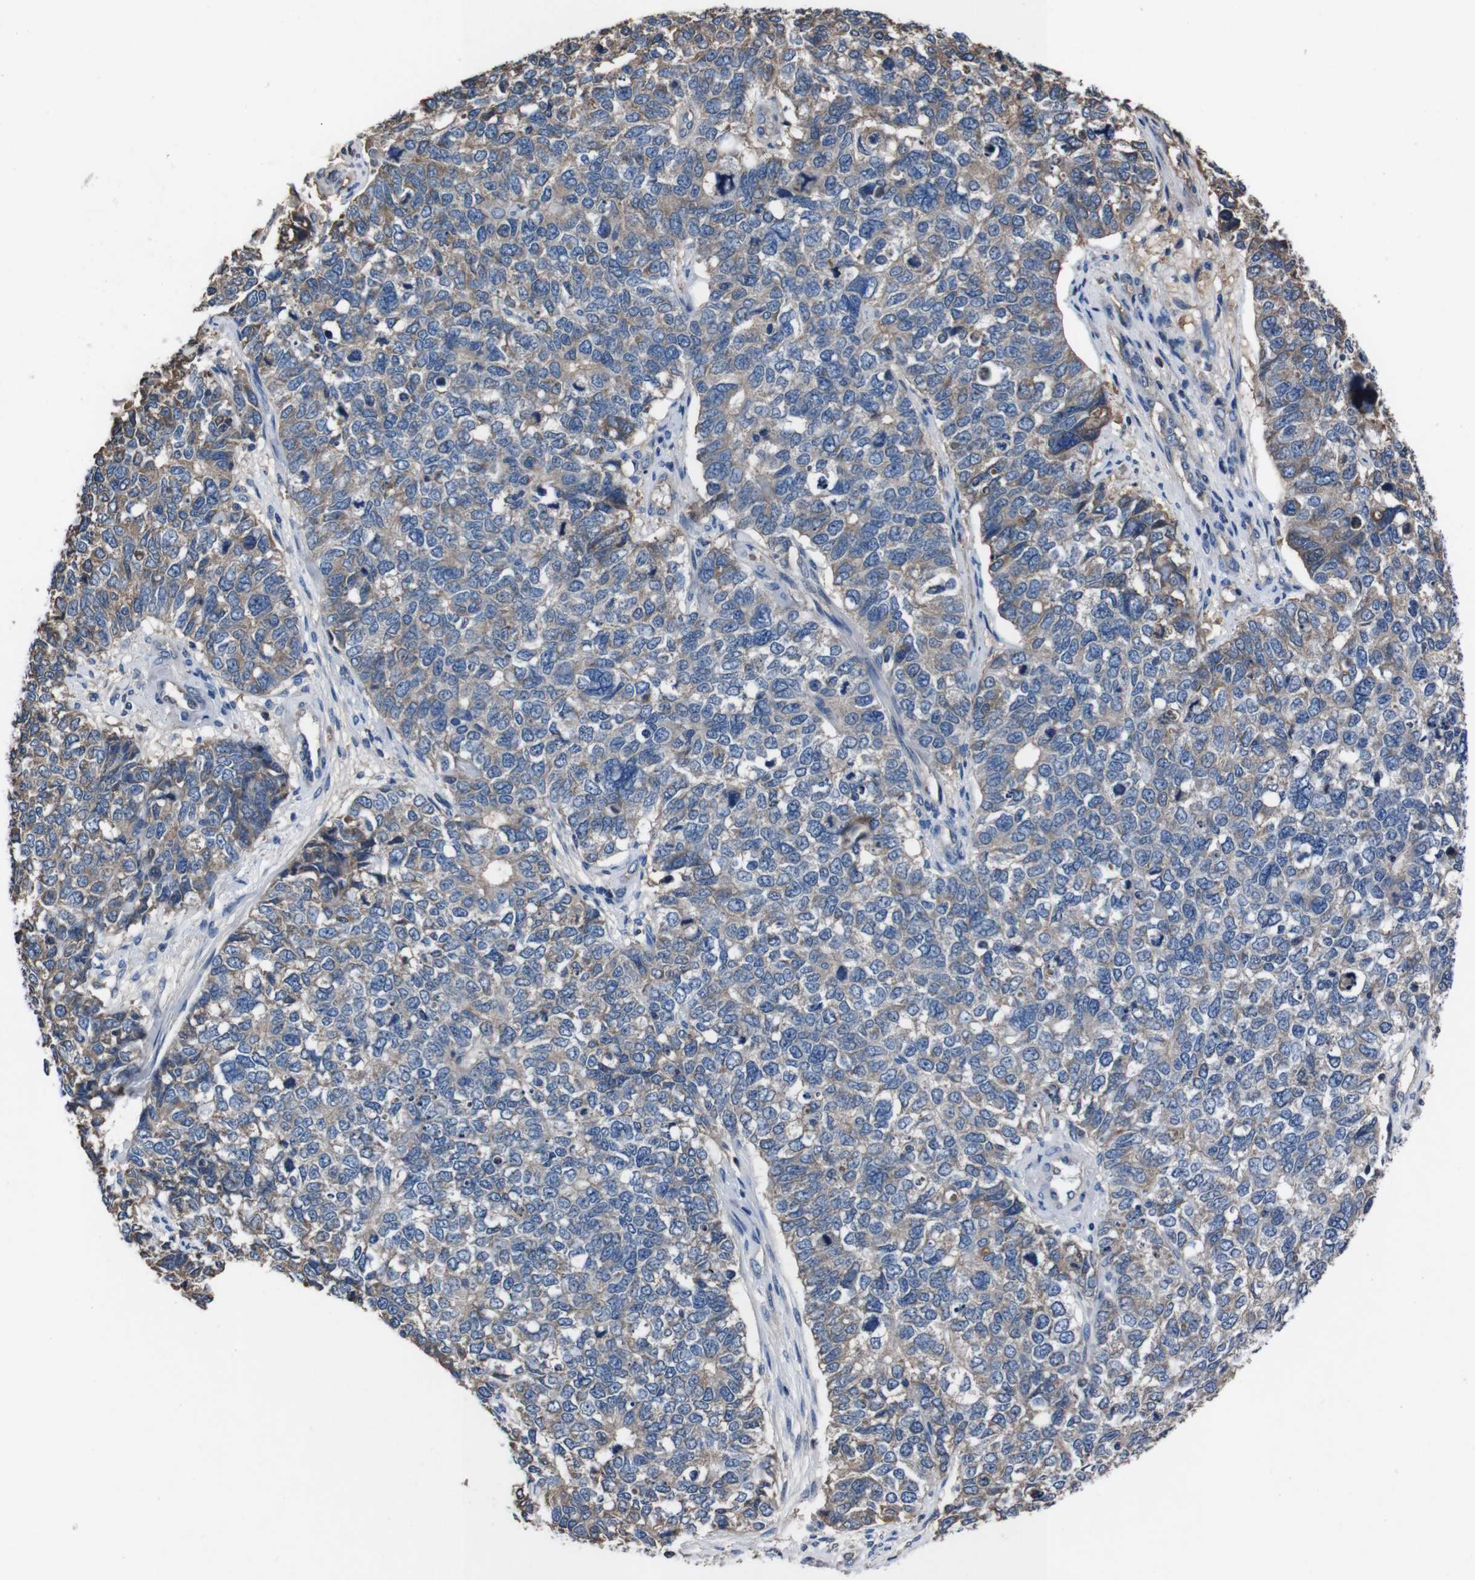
{"staining": {"intensity": "weak", "quantity": ">75%", "location": "cytoplasmic/membranous"}, "tissue": "cervical cancer", "cell_type": "Tumor cells", "image_type": "cancer", "snomed": [{"axis": "morphology", "description": "Squamous cell carcinoma, NOS"}, {"axis": "topography", "description": "Cervix"}], "caption": "Protein analysis of squamous cell carcinoma (cervical) tissue displays weak cytoplasmic/membranous expression in approximately >75% of tumor cells.", "gene": "LEP", "patient": {"sex": "female", "age": 63}}